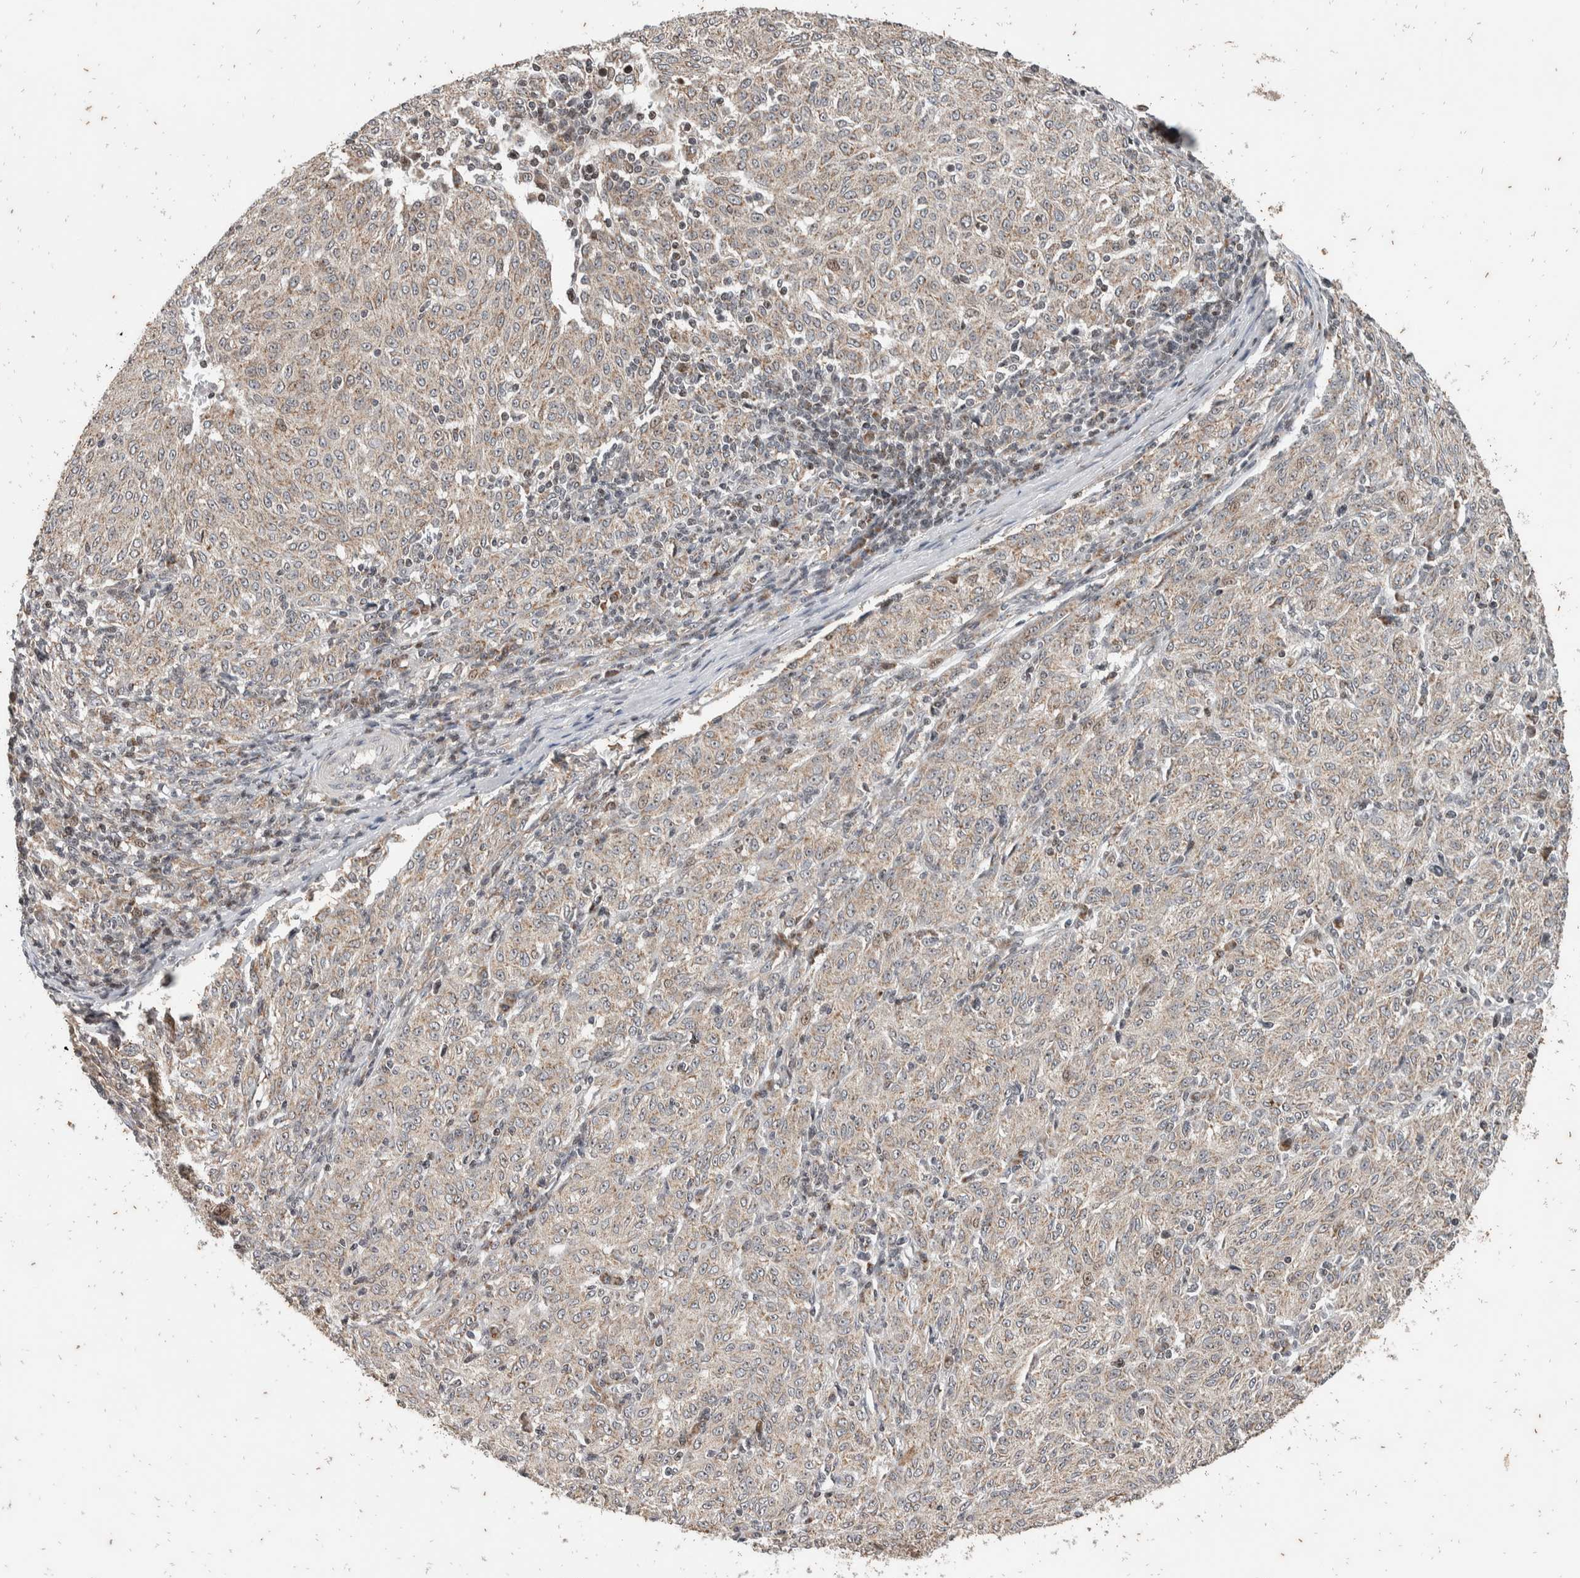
{"staining": {"intensity": "weak", "quantity": "25%-75%", "location": "cytoplasmic/membranous"}, "tissue": "melanoma", "cell_type": "Tumor cells", "image_type": "cancer", "snomed": [{"axis": "morphology", "description": "Malignant melanoma, NOS"}, {"axis": "topography", "description": "Skin"}], "caption": "Human melanoma stained with a protein marker exhibits weak staining in tumor cells.", "gene": "ATXN7L1", "patient": {"sex": "female", "age": 72}}